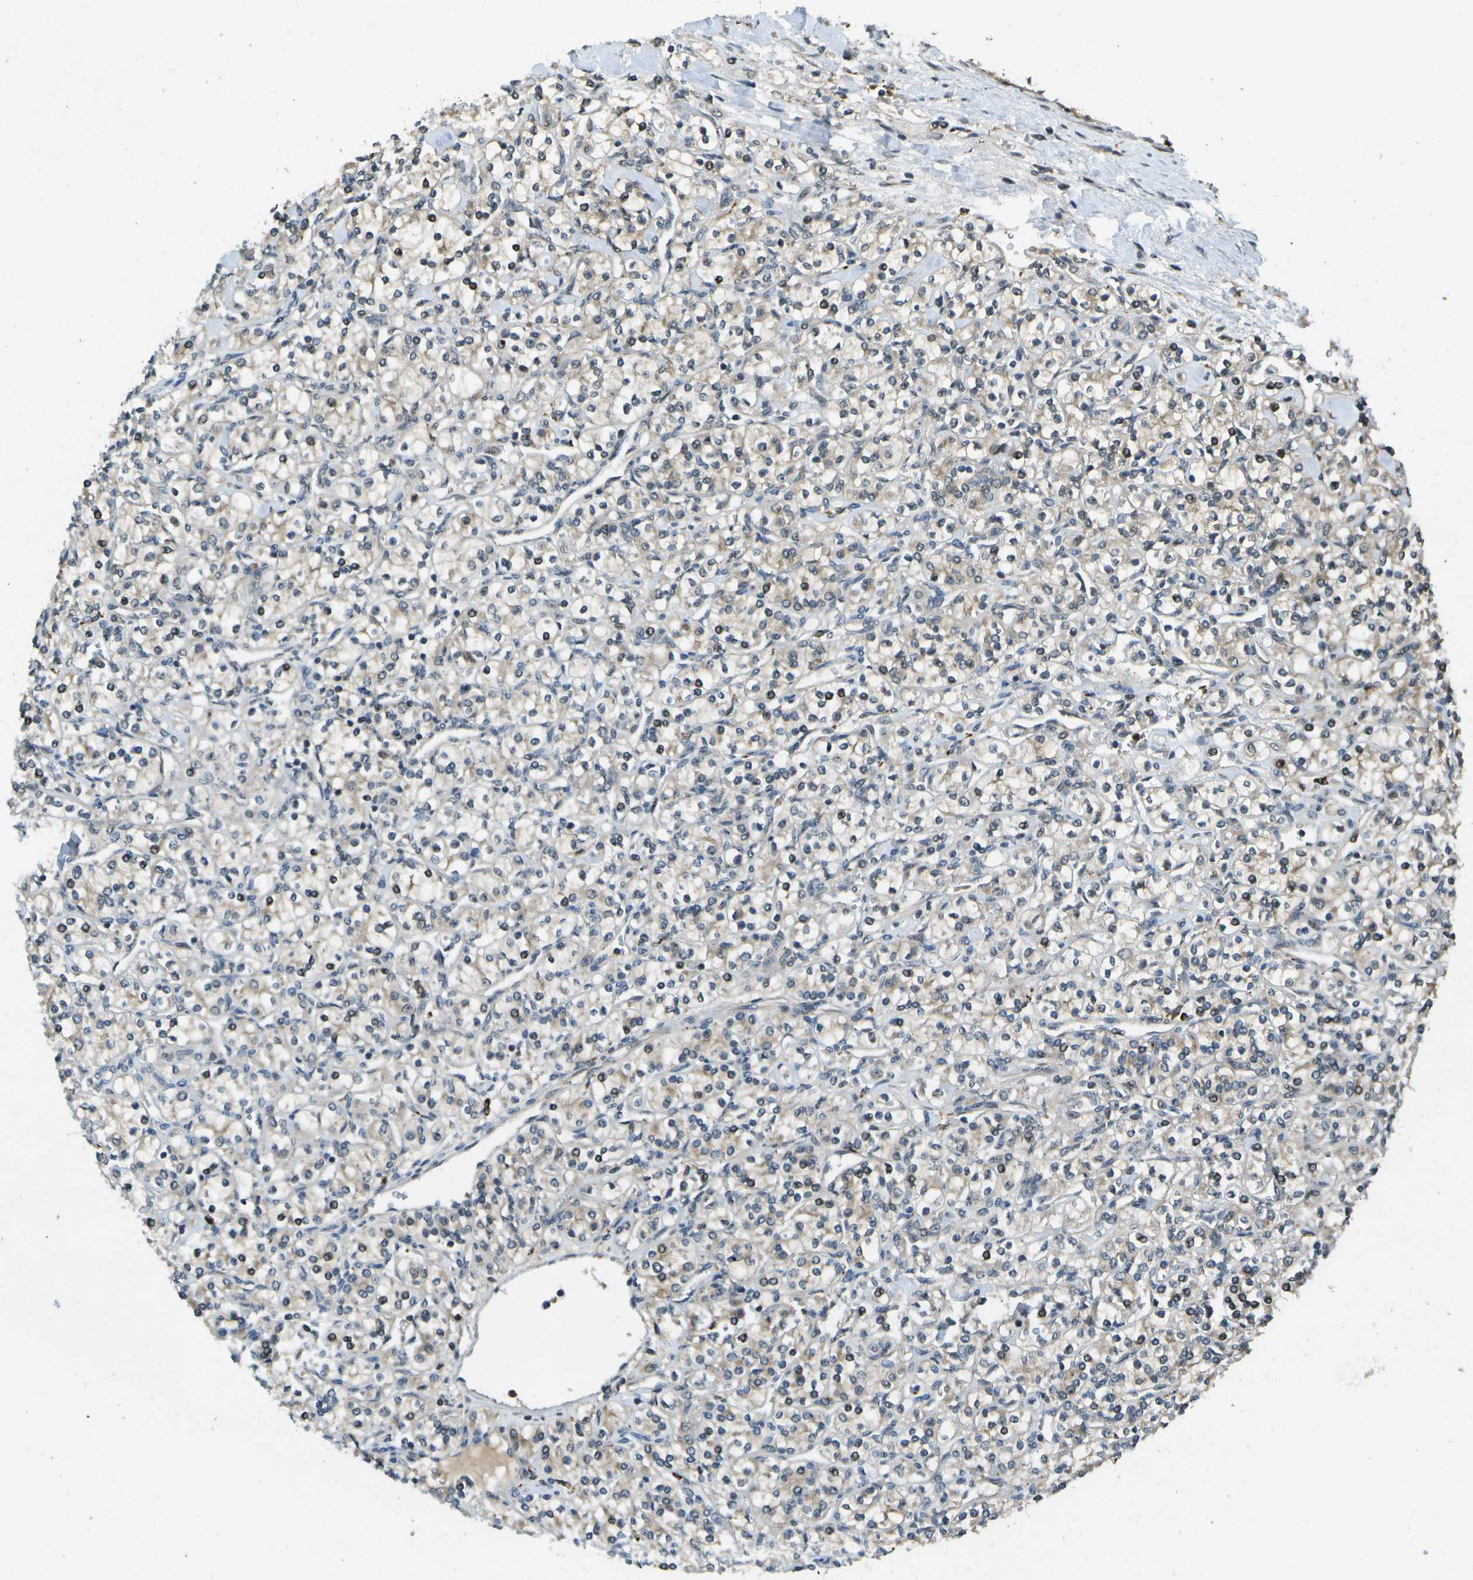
{"staining": {"intensity": "moderate", "quantity": "<25%", "location": "cytoplasmic/membranous,nuclear"}, "tissue": "renal cancer", "cell_type": "Tumor cells", "image_type": "cancer", "snomed": [{"axis": "morphology", "description": "Adenocarcinoma, NOS"}, {"axis": "topography", "description": "Kidney"}], "caption": "The image displays immunohistochemical staining of renal cancer (adenocarcinoma). There is moderate cytoplasmic/membranous and nuclear positivity is identified in approximately <25% of tumor cells.", "gene": "GANC", "patient": {"sex": "male", "age": 77}}